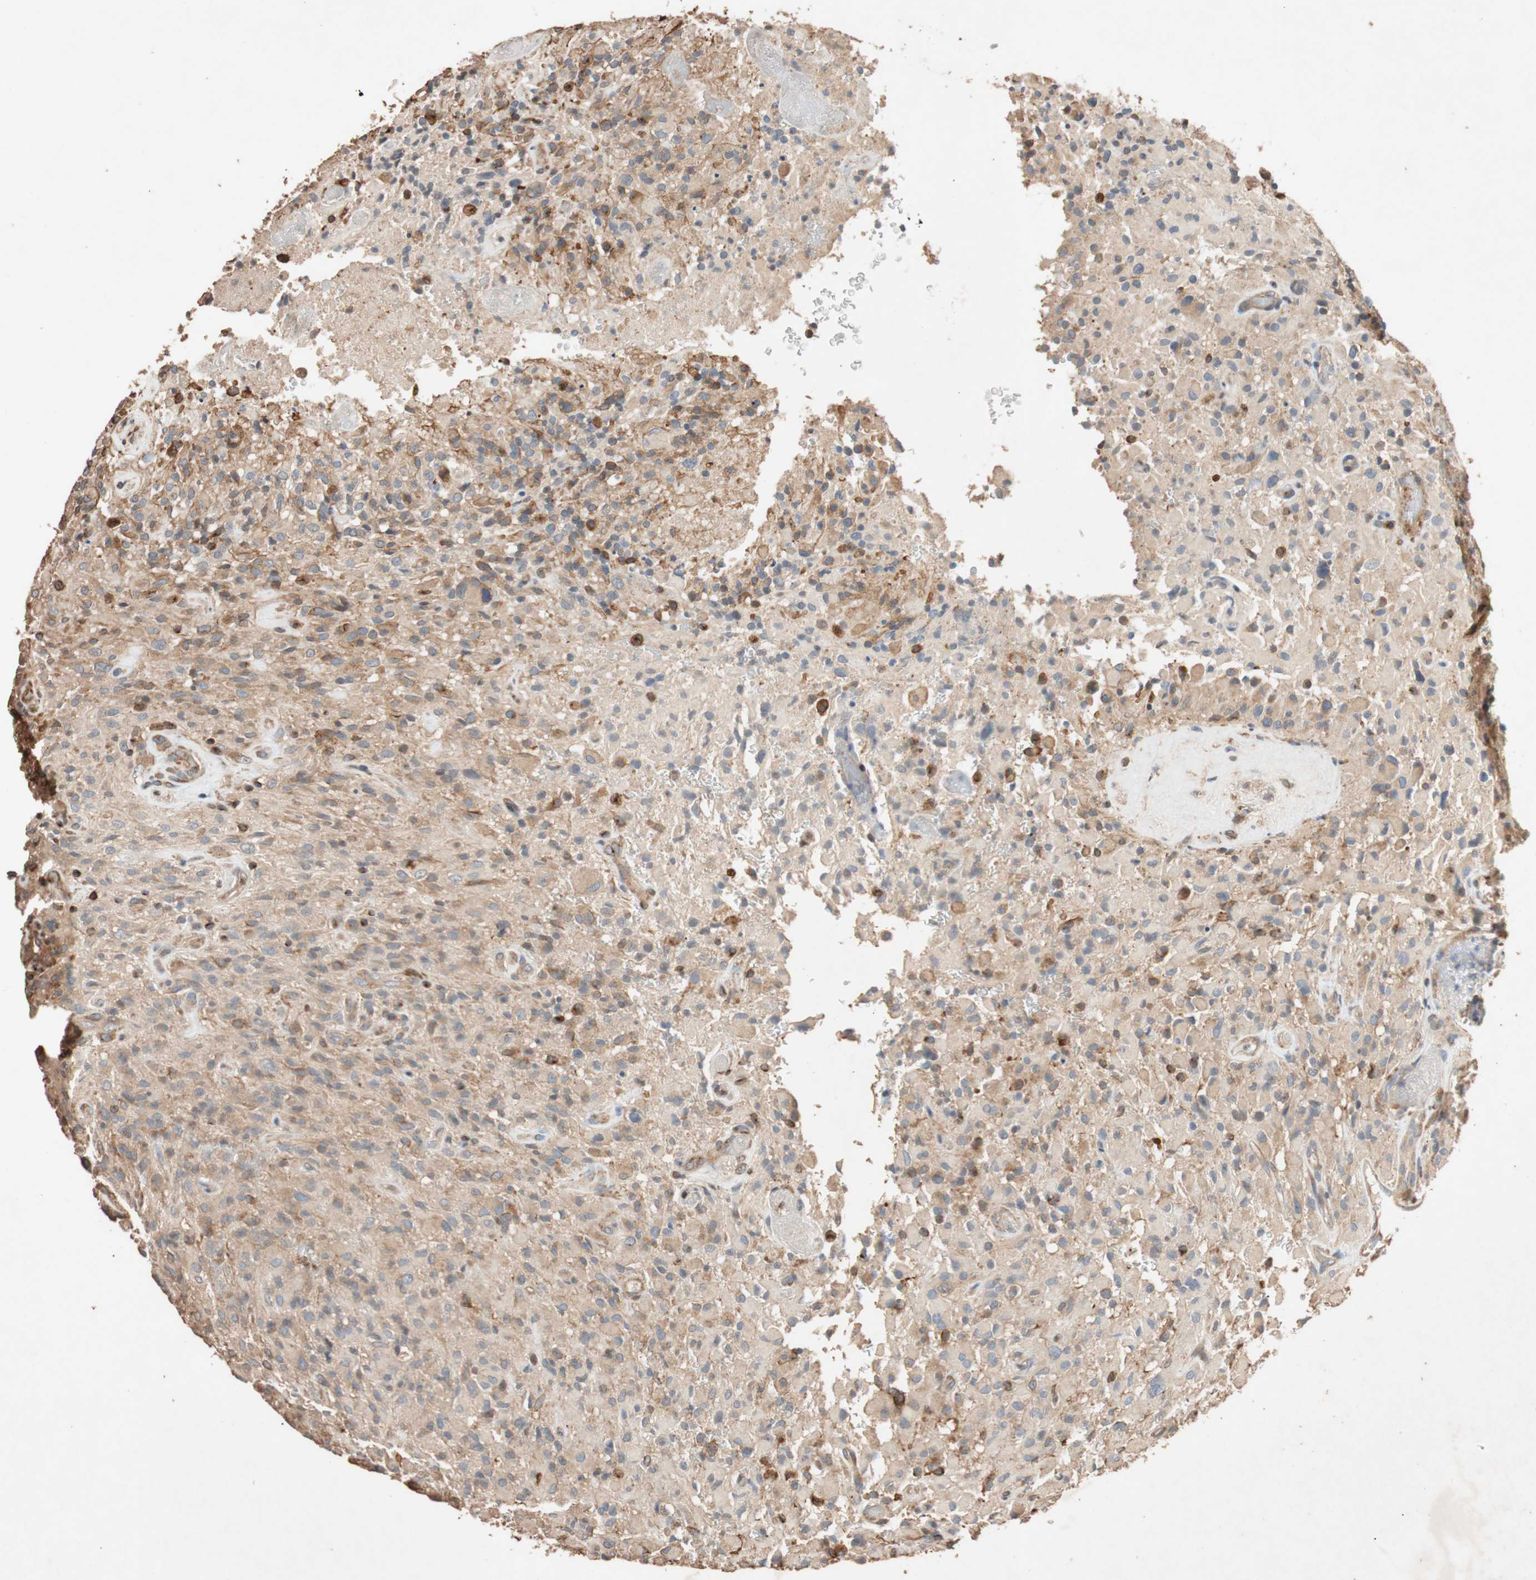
{"staining": {"intensity": "weak", "quantity": "25%-75%", "location": "cytoplasmic/membranous"}, "tissue": "glioma", "cell_type": "Tumor cells", "image_type": "cancer", "snomed": [{"axis": "morphology", "description": "Glioma, malignant, High grade"}, {"axis": "topography", "description": "Brain"}], "caption": "DAB (3,3'-diaminobenzidine) immunohistochemical staining of human glioma displays weak cytoplasmic/membranous protein positivity in about 25%-75% of tumor cells.", "gene": "TUBB", "patient": {"sex": "male", "age": 71}}